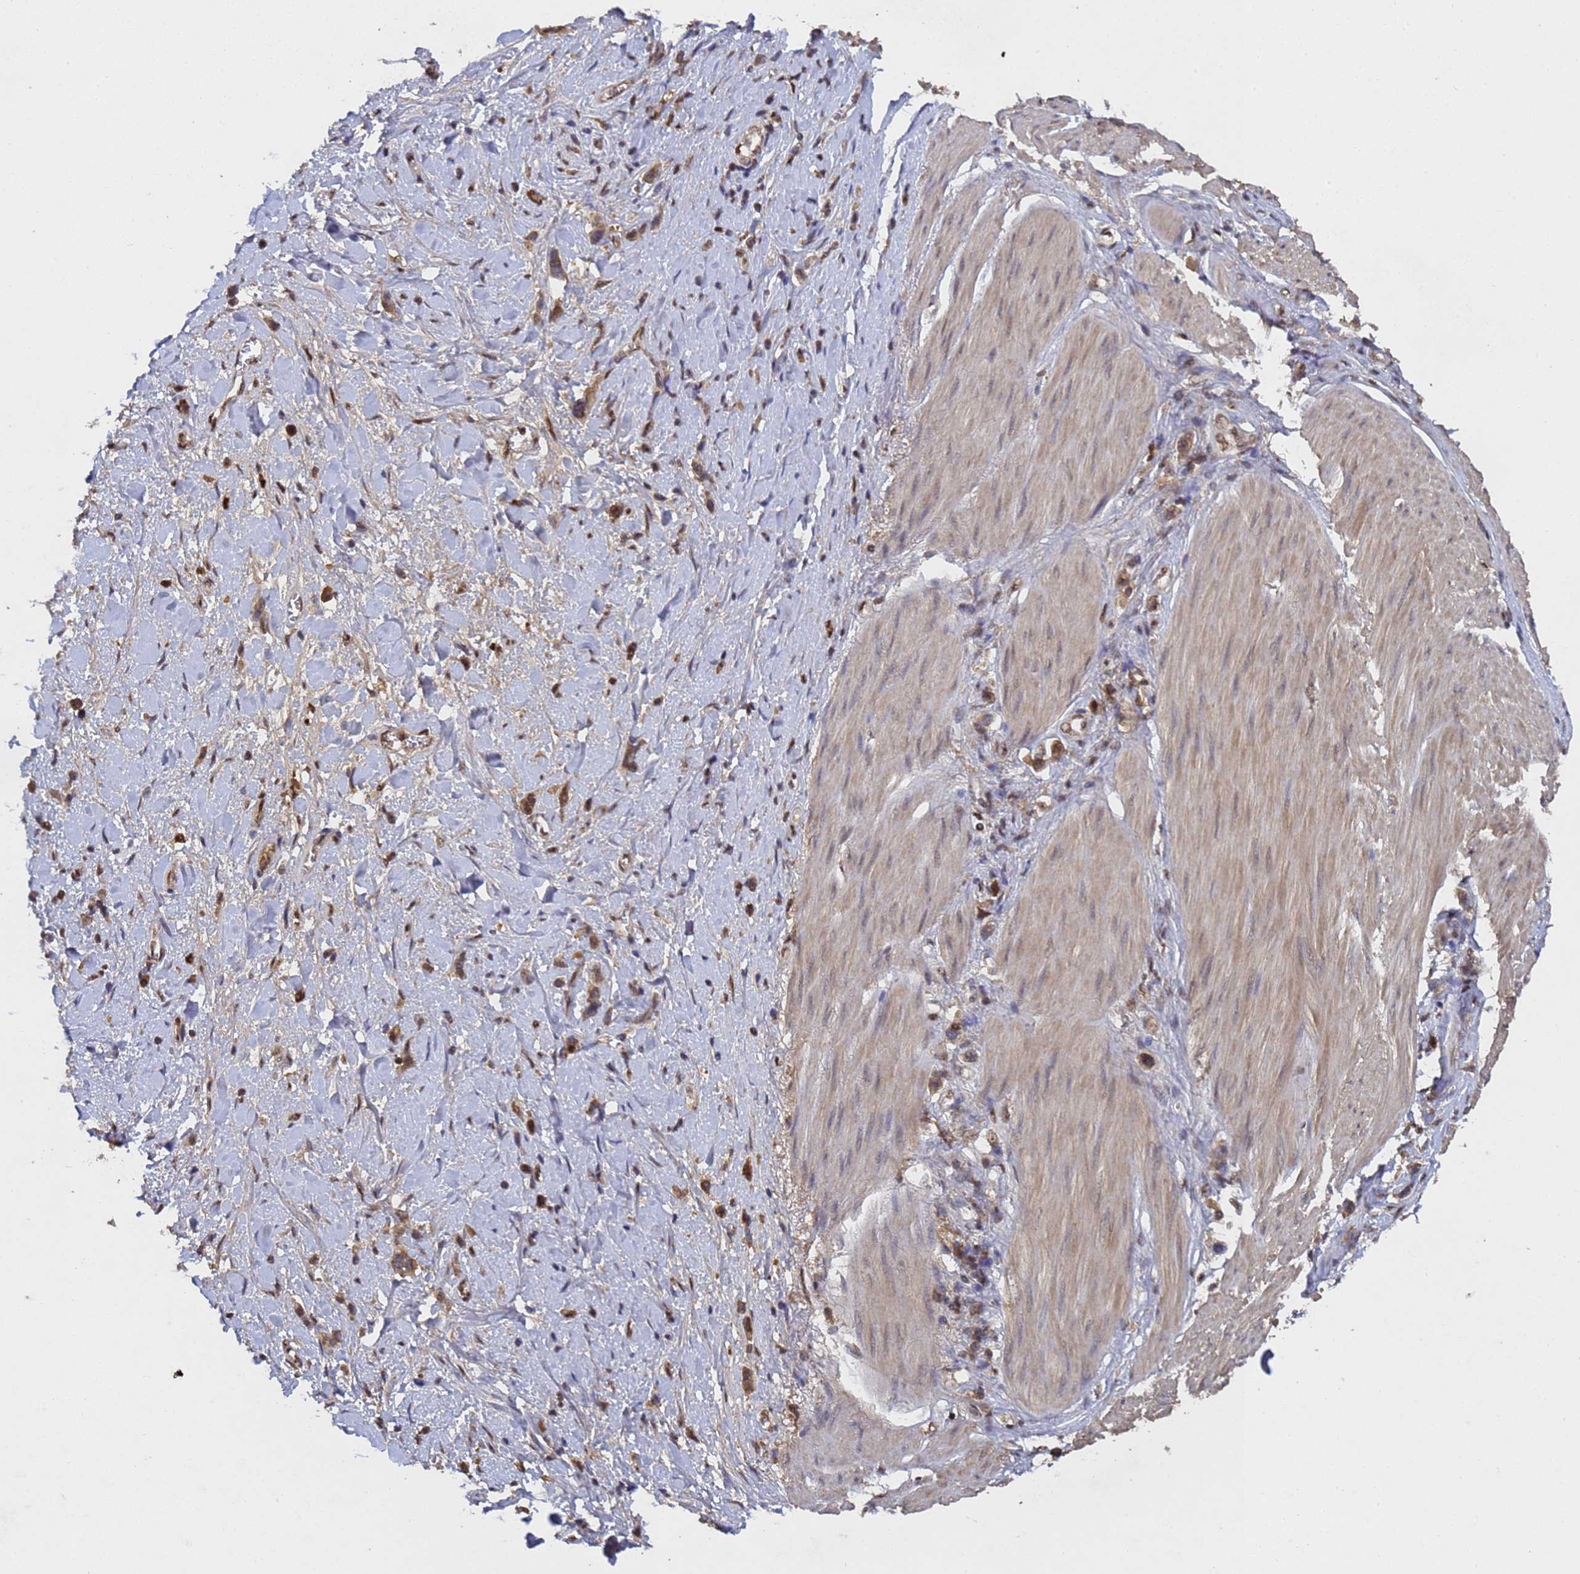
{"staining": {"intensity": "moderate", "quantity": ">75%", "location": "cytoplasmic/membranous,nuclear"}, "tissue": "stomach cancer", "cell_type": "Tumor cells", "image_type": "cancer", "snomed": [{"axis": "morphology", "description": "Adenocarcinoma, NOS"}, {"axis": "topography", "description": "Stomach"}], "caption": "About >75% of tumor cells in human stomach cancer reveal moderate cytoplasmic/membranous and nuclear protein expression as visualized by brown immunohistochemical staining.", "gene": "SECISBP2", "patient": {"sex": "female", "age": 65}}